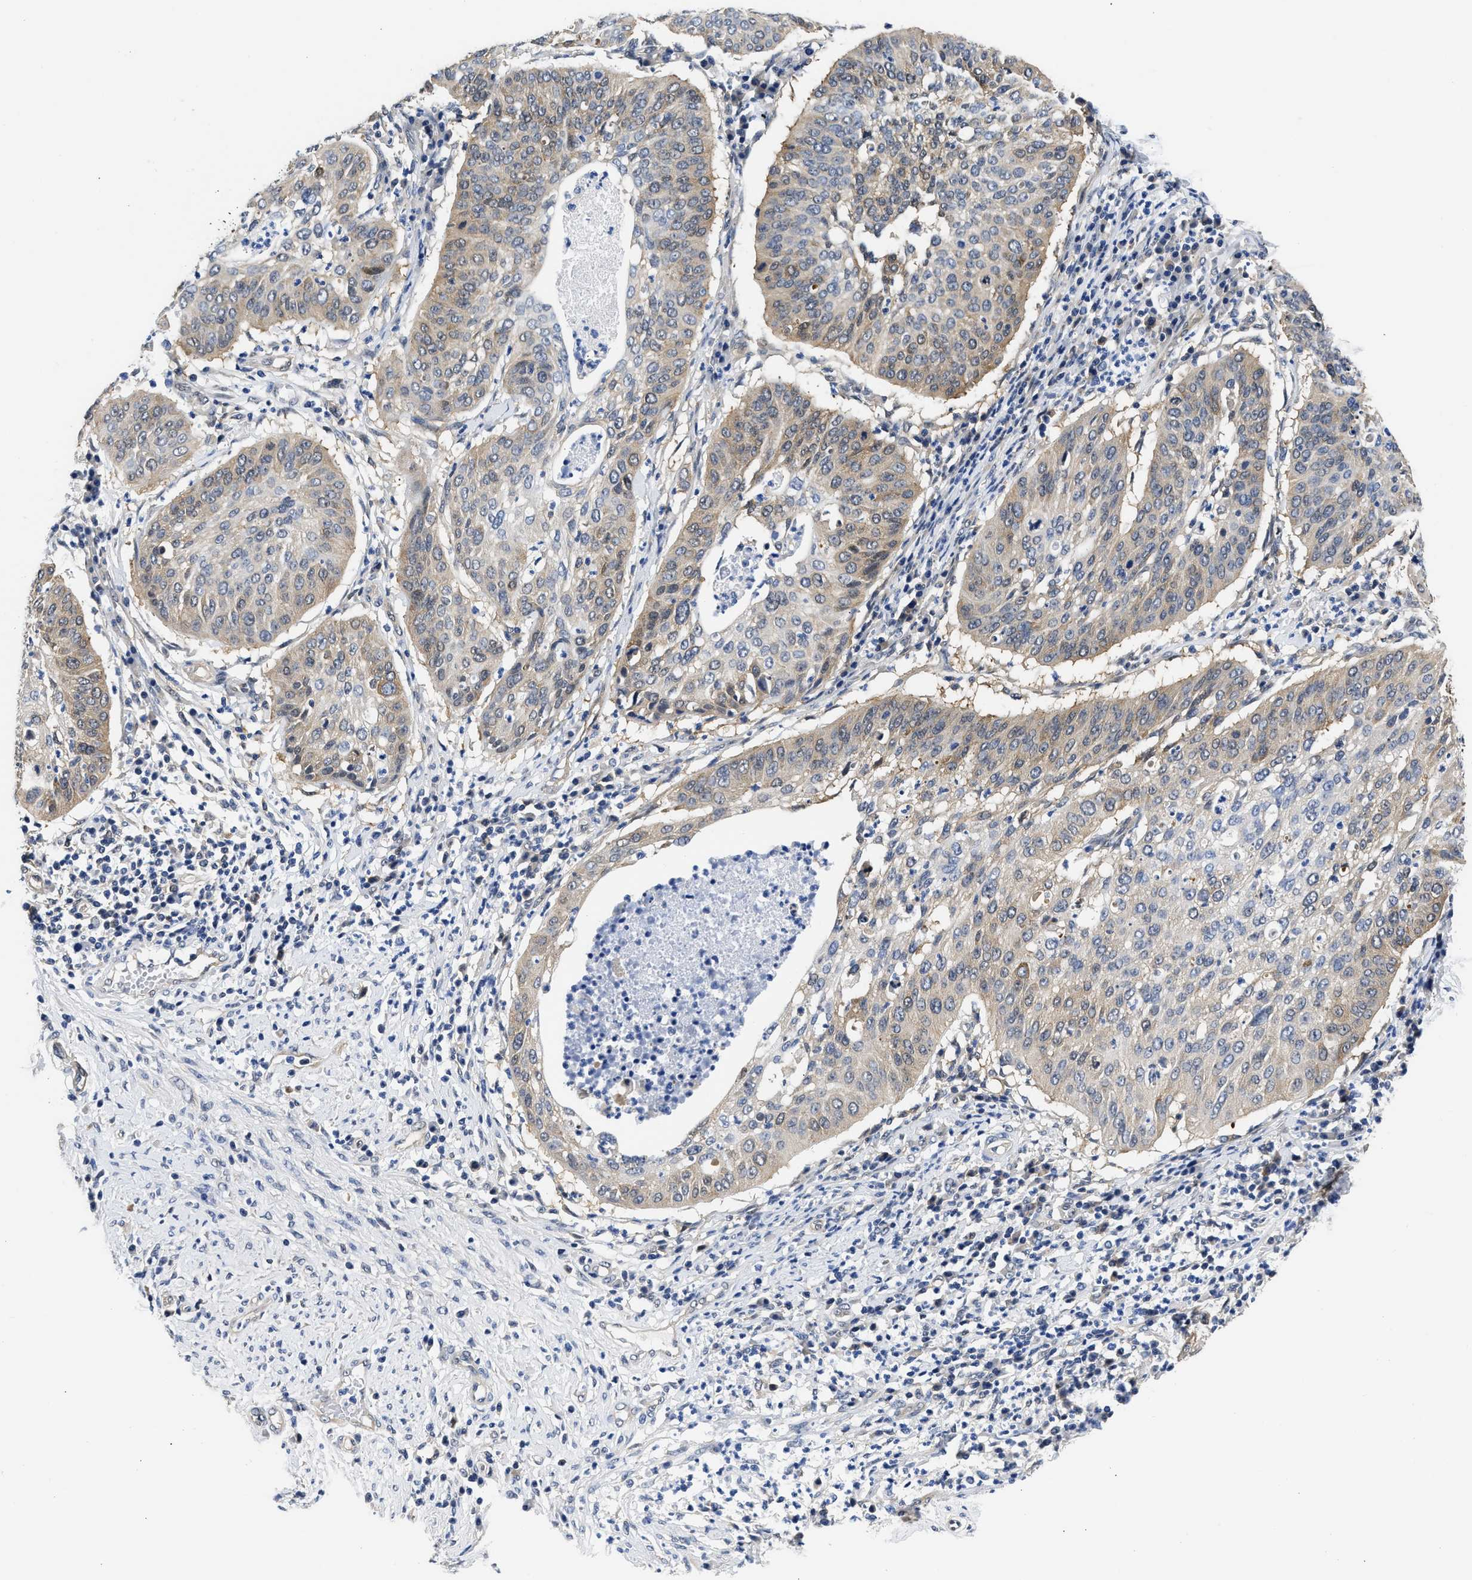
{"staining": {"intensity": "weak", "quantity": ">75%", "location": "cytoplasmic/membranous"}, "tissue": "cervical cancer", "cell_type": "Tumor cells", "image_type": "cancer", "snomed": [{"axis": "morphology", "description": "Normal tissue, NOS"}, {"axis": "morphology", "description": "Squamous cell carcinoma, NOS"}, {"axis": "topography", "description": "Cervix"}], "caption": "Weak cytoplasmic/membranous protein staining is identified in approximately >75% of tumor cells in cervical cancer.", "gene": "XPO5", "patient": {"sex": "female", "age": 39}}